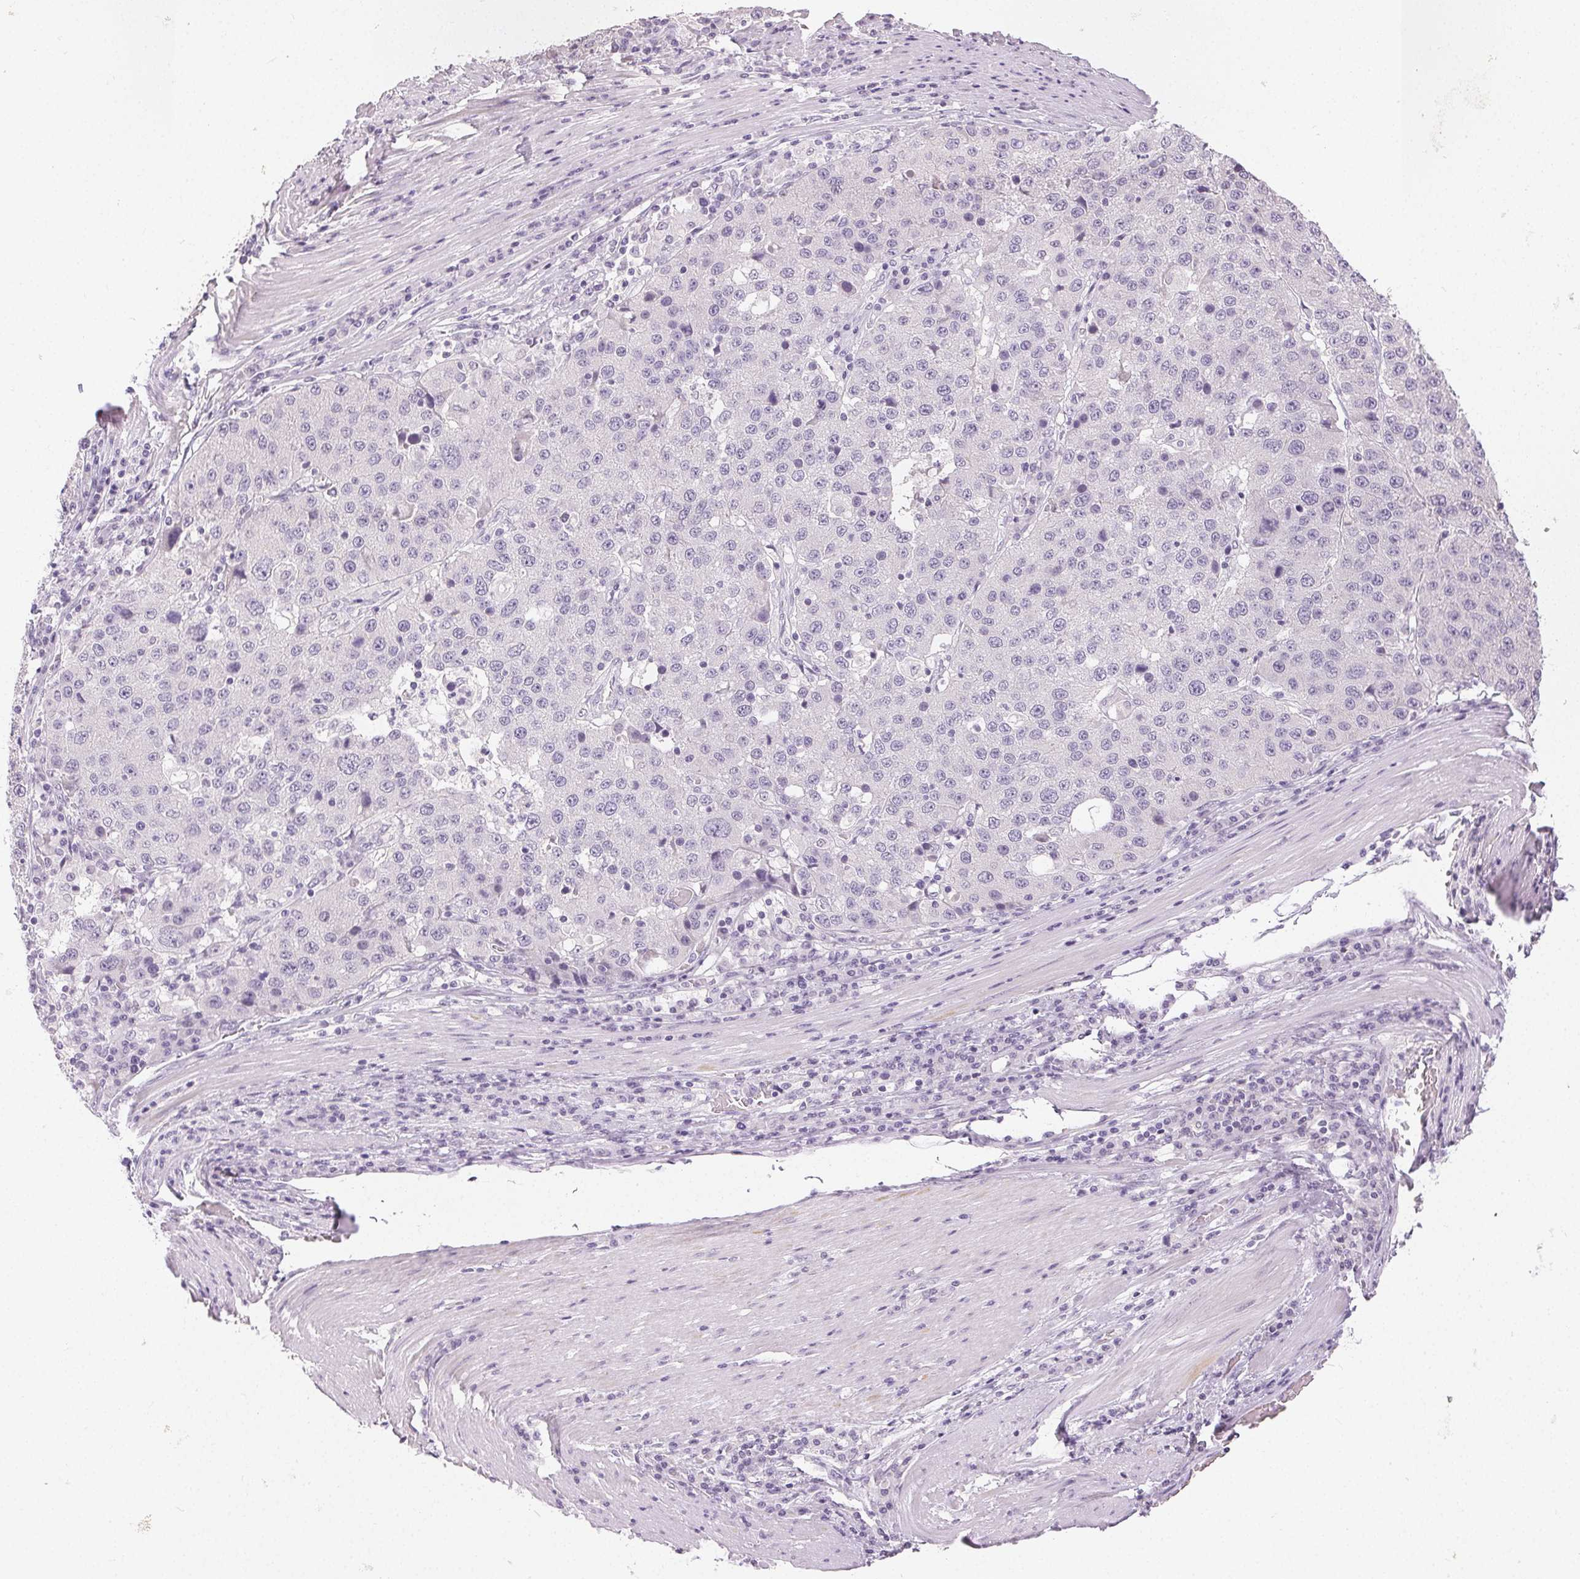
{"staining": {"intensity": "negative", "quantity": "none", "location": "none"}, "tissue": "stomach cancer", "cell_type": "Tumor cells", "image_type": "cancer", "snomed": [{"axis": "morphology", "description": "Adenocarcinoma, NOS"}, {"axis": "topography", "description": "Stomach"}], "caption": "There is no significant staining in tumor cells of adenocarcinoma (stomach).", "gene": "SFTPD", "patient": {"sex": "male", "age": 71}}